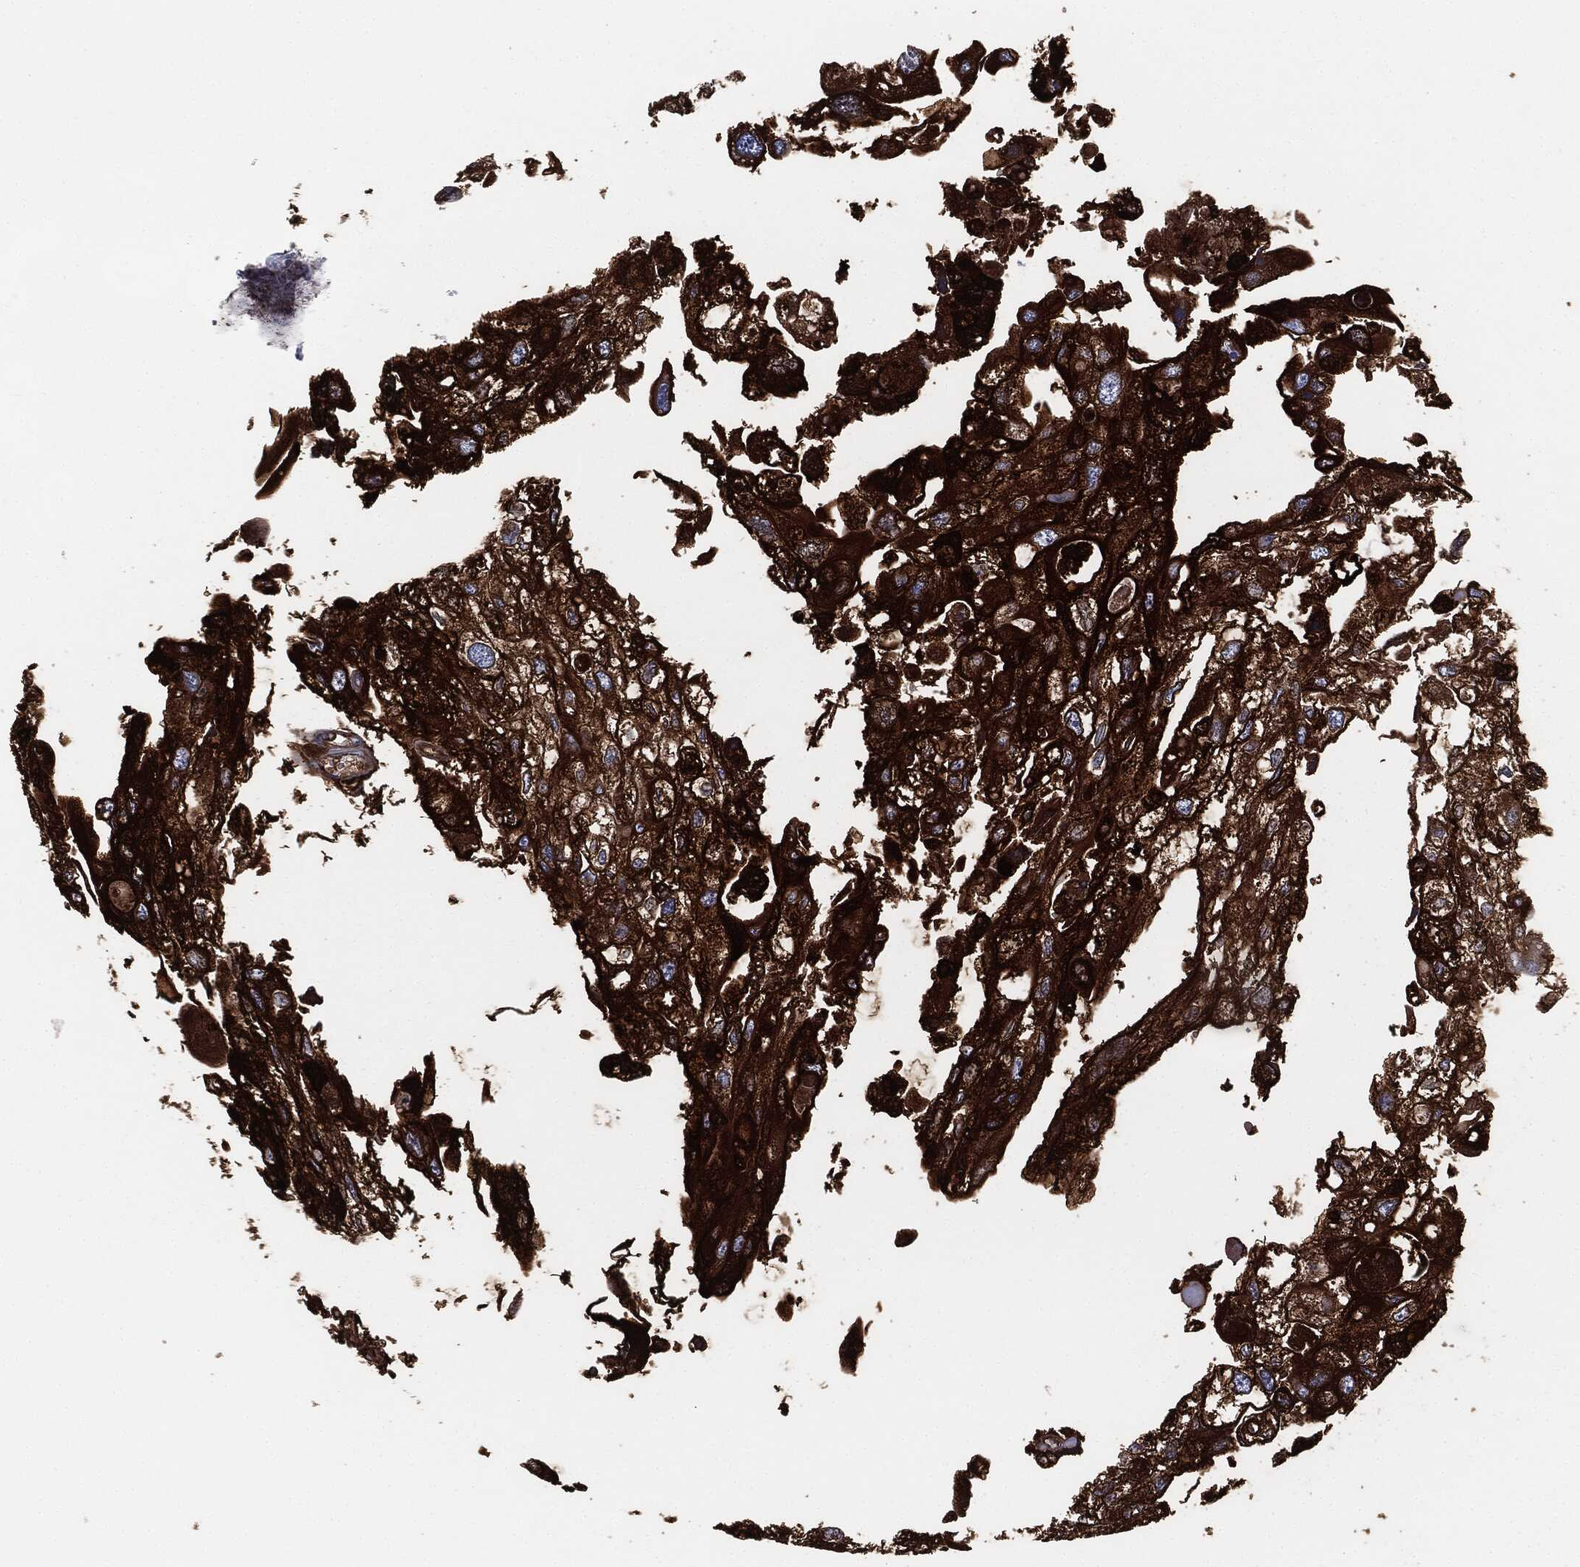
{"staining": {"intensity": "strong", "quantity": ">75%", "location": "cytoplasmic/membranous"}, "tissue": "urothelial cancer", "cell_type": "Tumor cells", "image_type": "cancer", "snomed": [{"axis": "morphology", "description": "Urothelial carcinoma, High grade"}, {"axis": "topography", "description": "Urinary bladder"}], "caption": "Tumor cells reveal high levels of strong cytoplasmic/membranous staining in approximately >75% of cells in human urothelial carcinoma (high-grade). The protein is shown in brown color, while the nuclei are stained blue.", "gene": "TMEM11", "patient": {"sex": "male", "age": 59}}